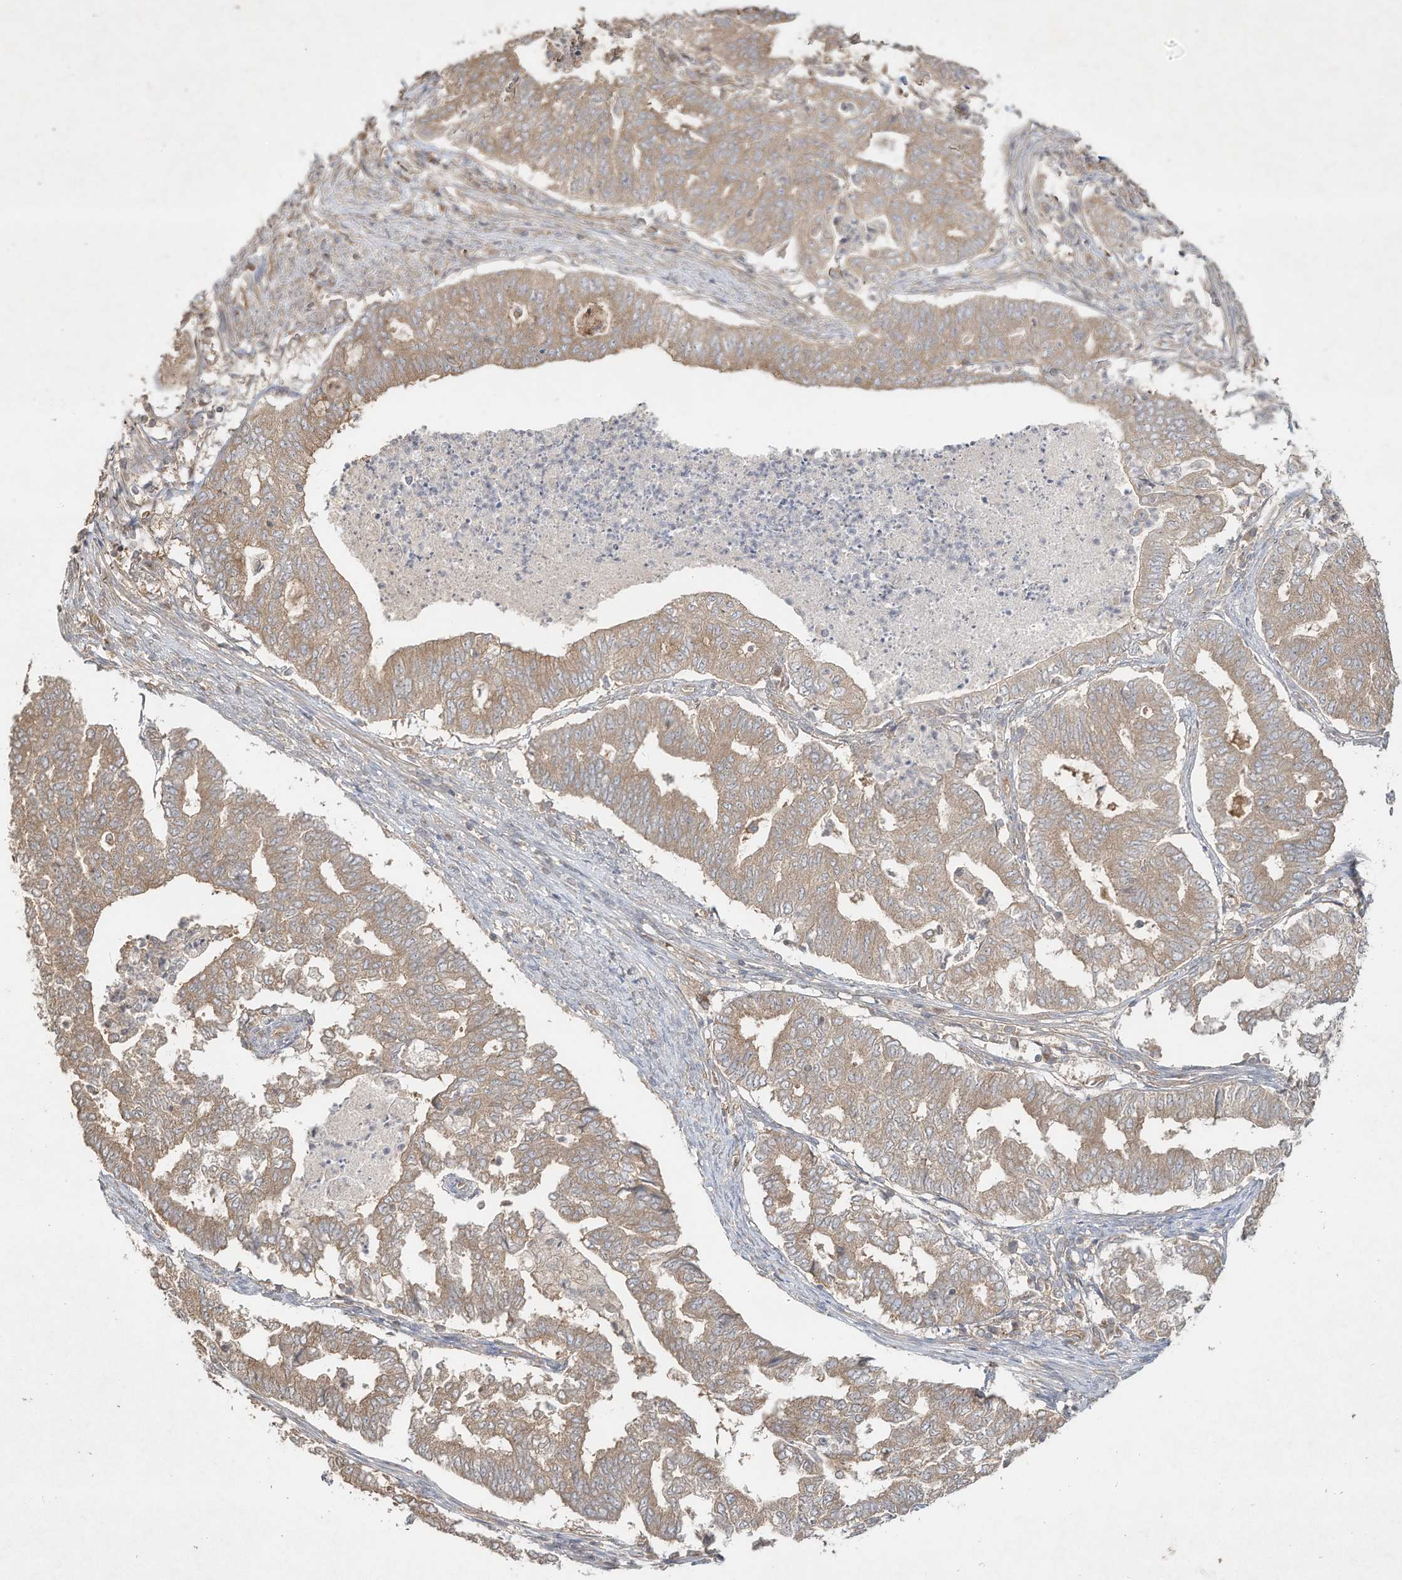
{"staining": {"intensity": "weak", "quantity": ">75%", "location": "cytoplasmic/membranous"}, "tissue": "endometrial cancer", "cell_type": "Tumor cells", "image_type": "cancer", "snomed": [{"axis": "morphology", "description": "Adenocarcinoma, NOS"}, {"axis": "topography", "description": "Endometrium"}], "caption": "Protein expression by immunohistochemistry (IHC) demonstrates weak cytoplasmic/membranous positivity in about >75% of tumor cells in endometrial adenocarcinoma.", "gene": "DYNC1I2", "patient": {"sex": "female", "age": 79}}